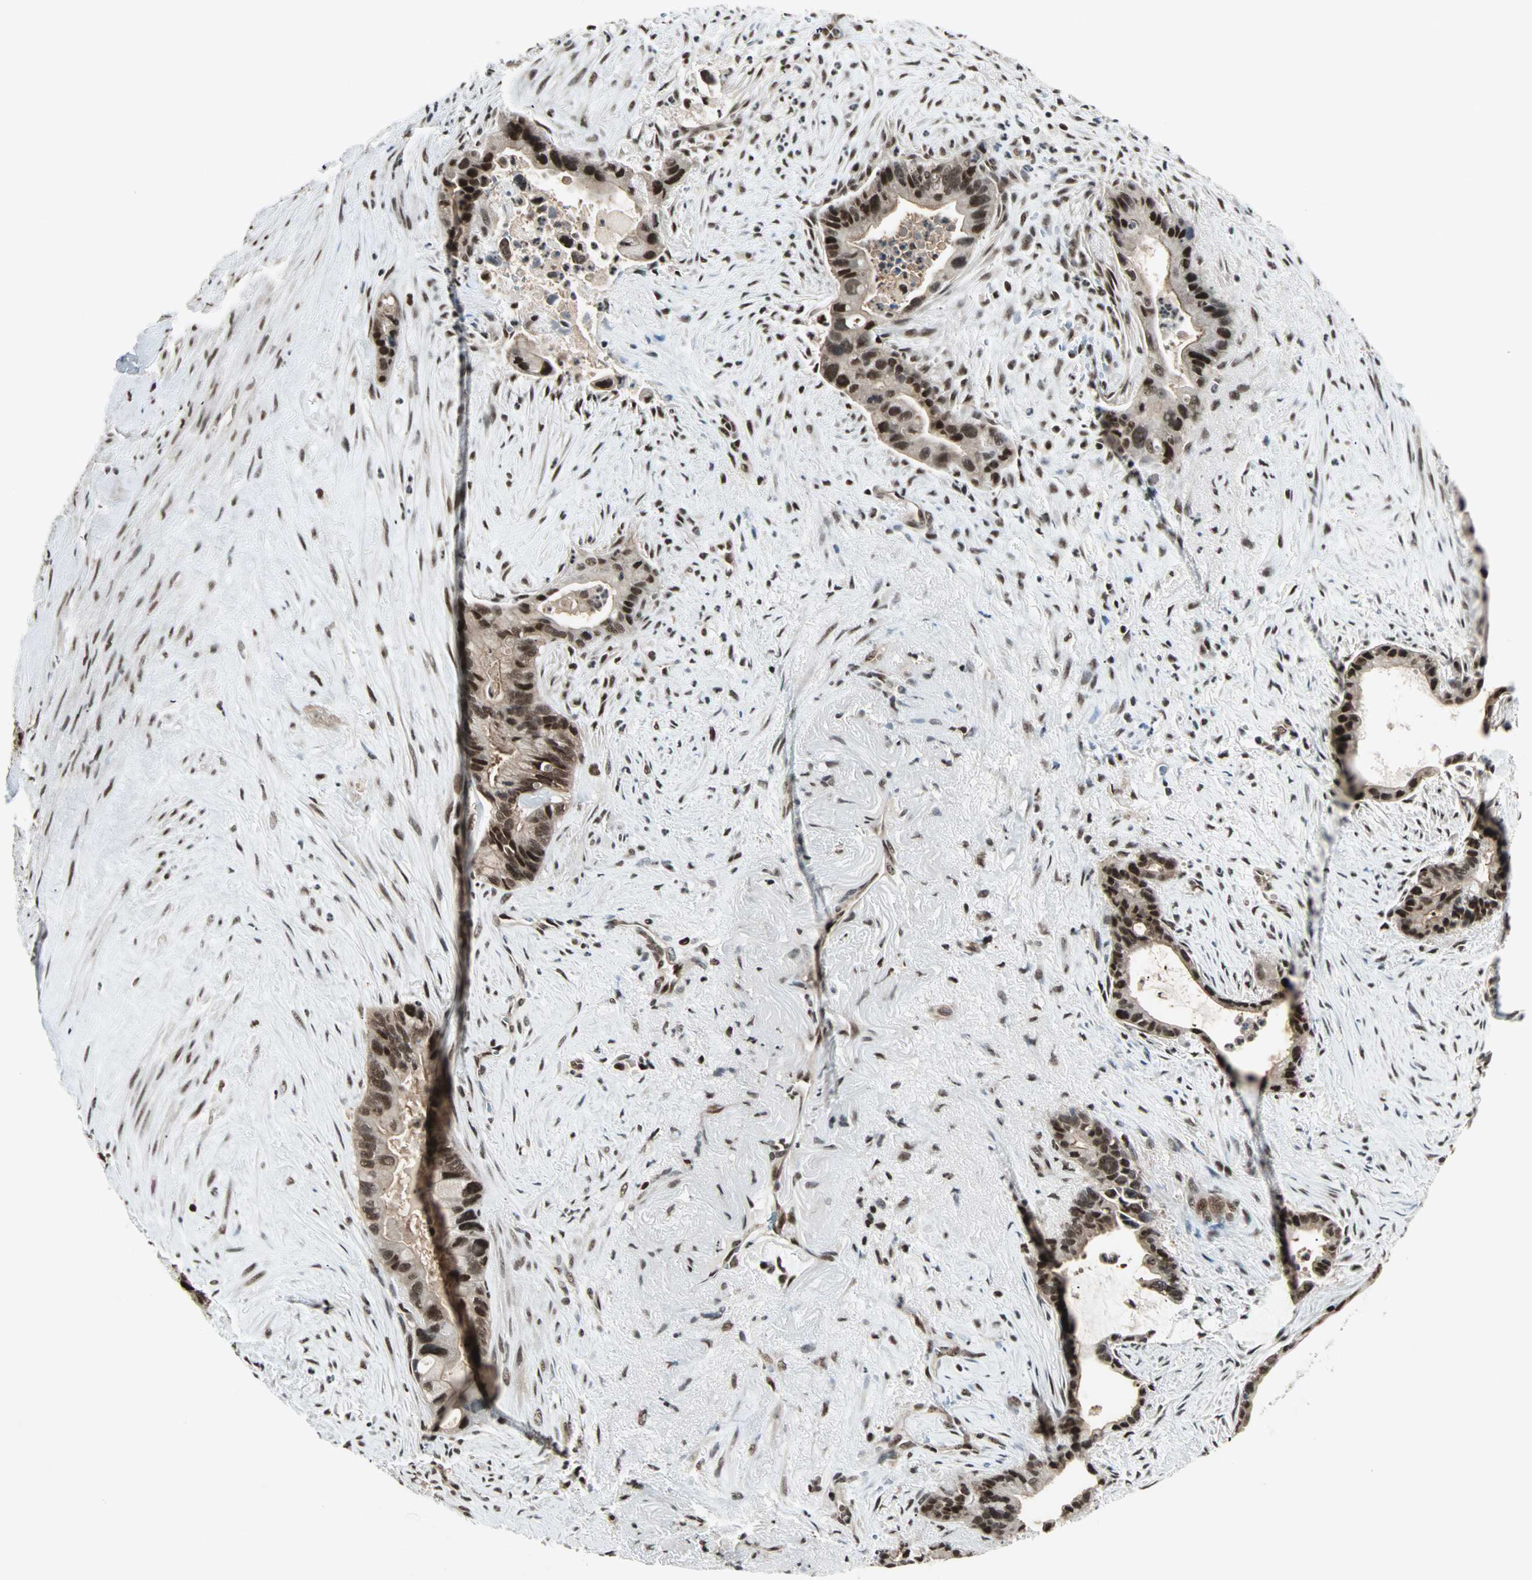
{"staining": {"intensity": "strong", "quantity": ">75%", "location": "nuclear"}, "tissue": "liver cancer", "cell_type": "Tumor cells", "image_type": "cancer", "snomed": [{"axis": "morphology", "description": "Cholangiocarcinoma"}, {"axis": "topography", "description": "Liver"}], "caption": "Immunohistochemistry (DAB (3,3'-diaminobenzidine)) staining of human liver cholangiocarcinoma demonstrates strong nuclear protein positivity in approximately >75% of tumor cells.", "gene": "ZNF44", "patient": {"sex": "female", "age": 55}}